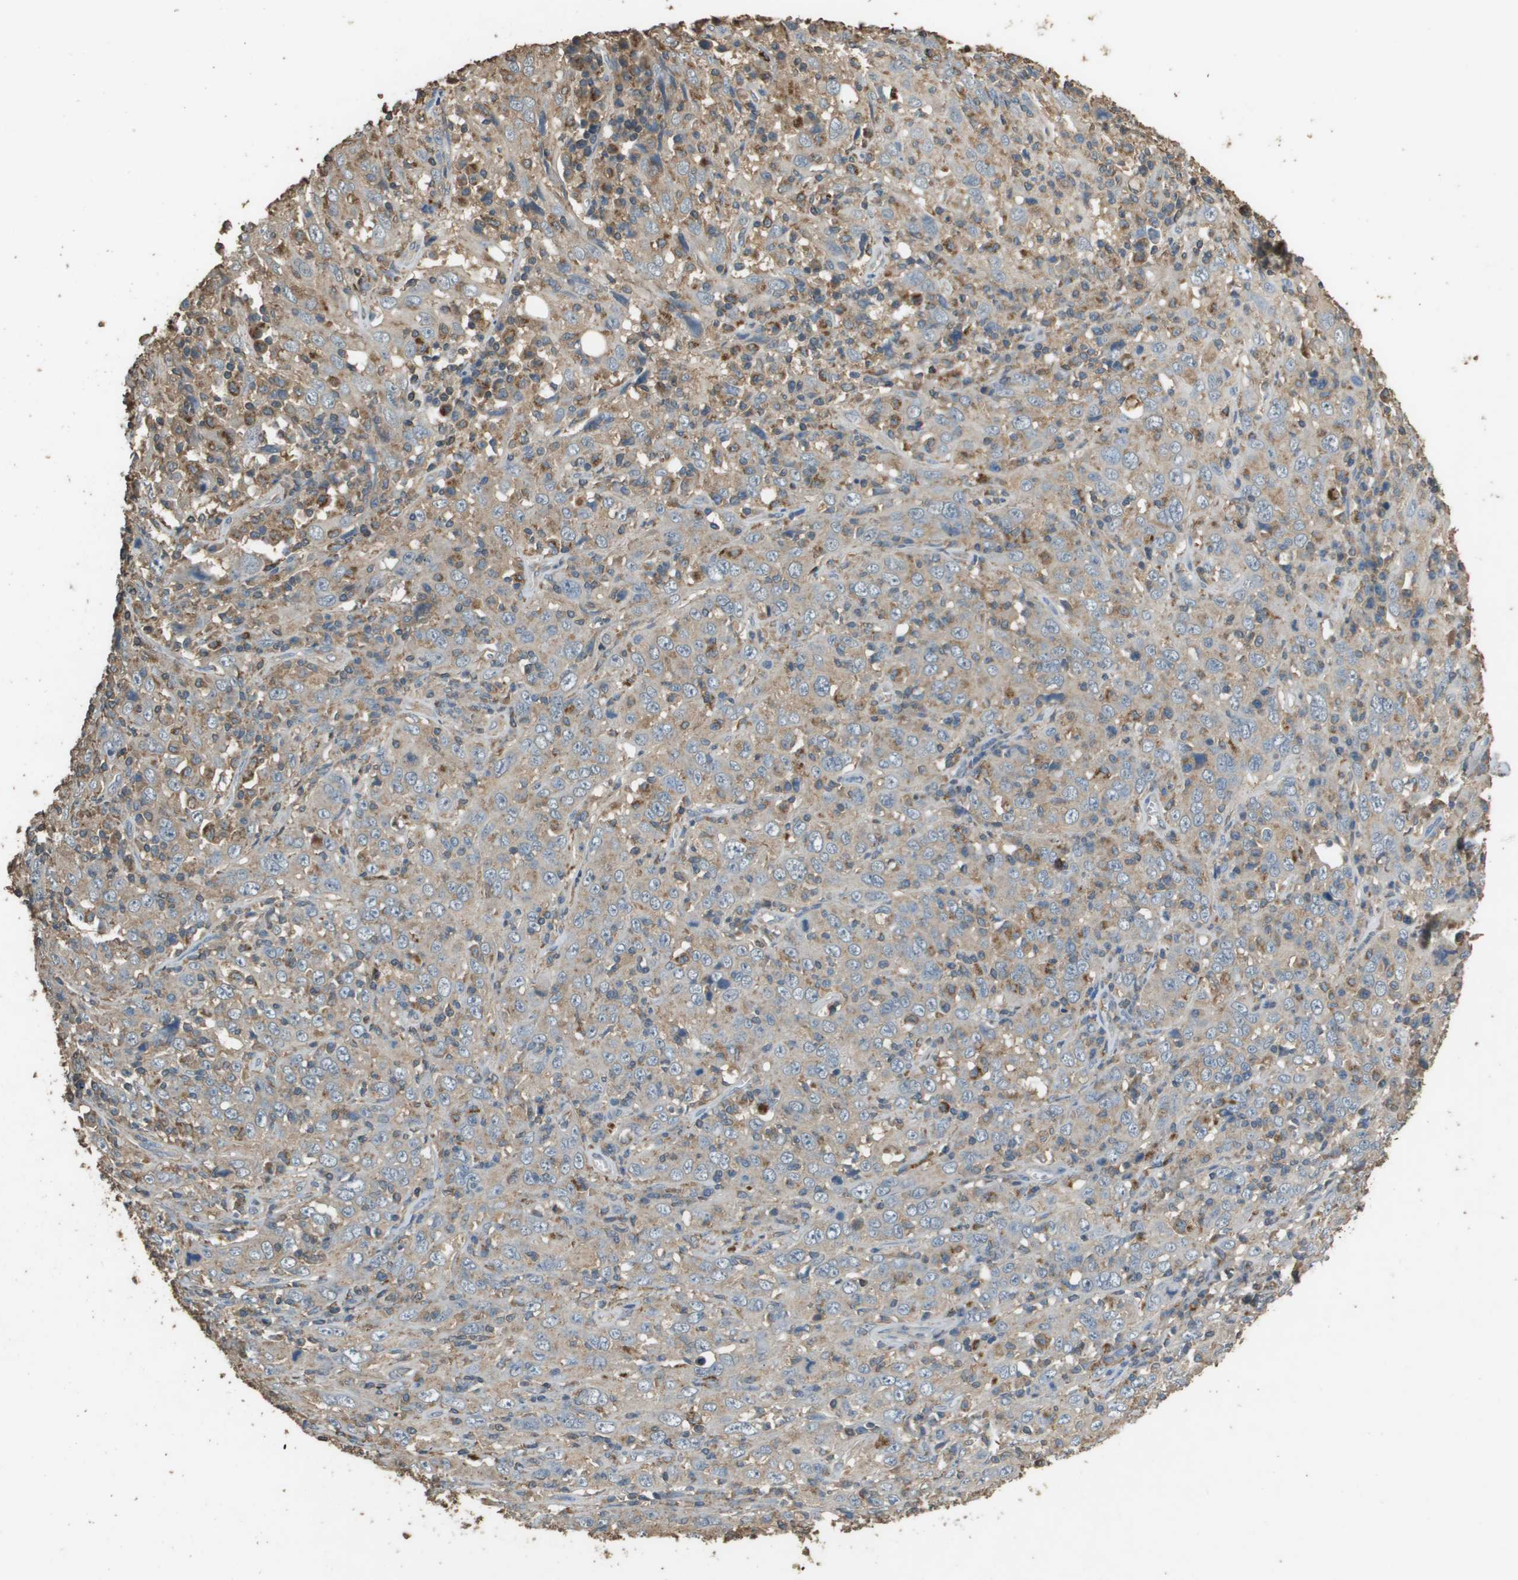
{"staining": {"intensity": "weak", "quantity": "25%-75%", "location": "cytoplasmic/membranous"}, "tissue": "cervical cancer", "cell_type": "Tumor cells", "image_type": "cancer", "snomed": [{"axis": "morphology", "description": "Squamous cell carcinoma, NOS"}, {"axis": "topography", "description": "Cervix"}], "caption": "Immunohistochemistry (IHC) (DAB) staining of cervical cancer shows weak cytoplasmic/membranous protein expression in approximately 25%-75% of tumor cells.", "gene": "MS4A7", "patient": {"sex": "female", "age": 46}}